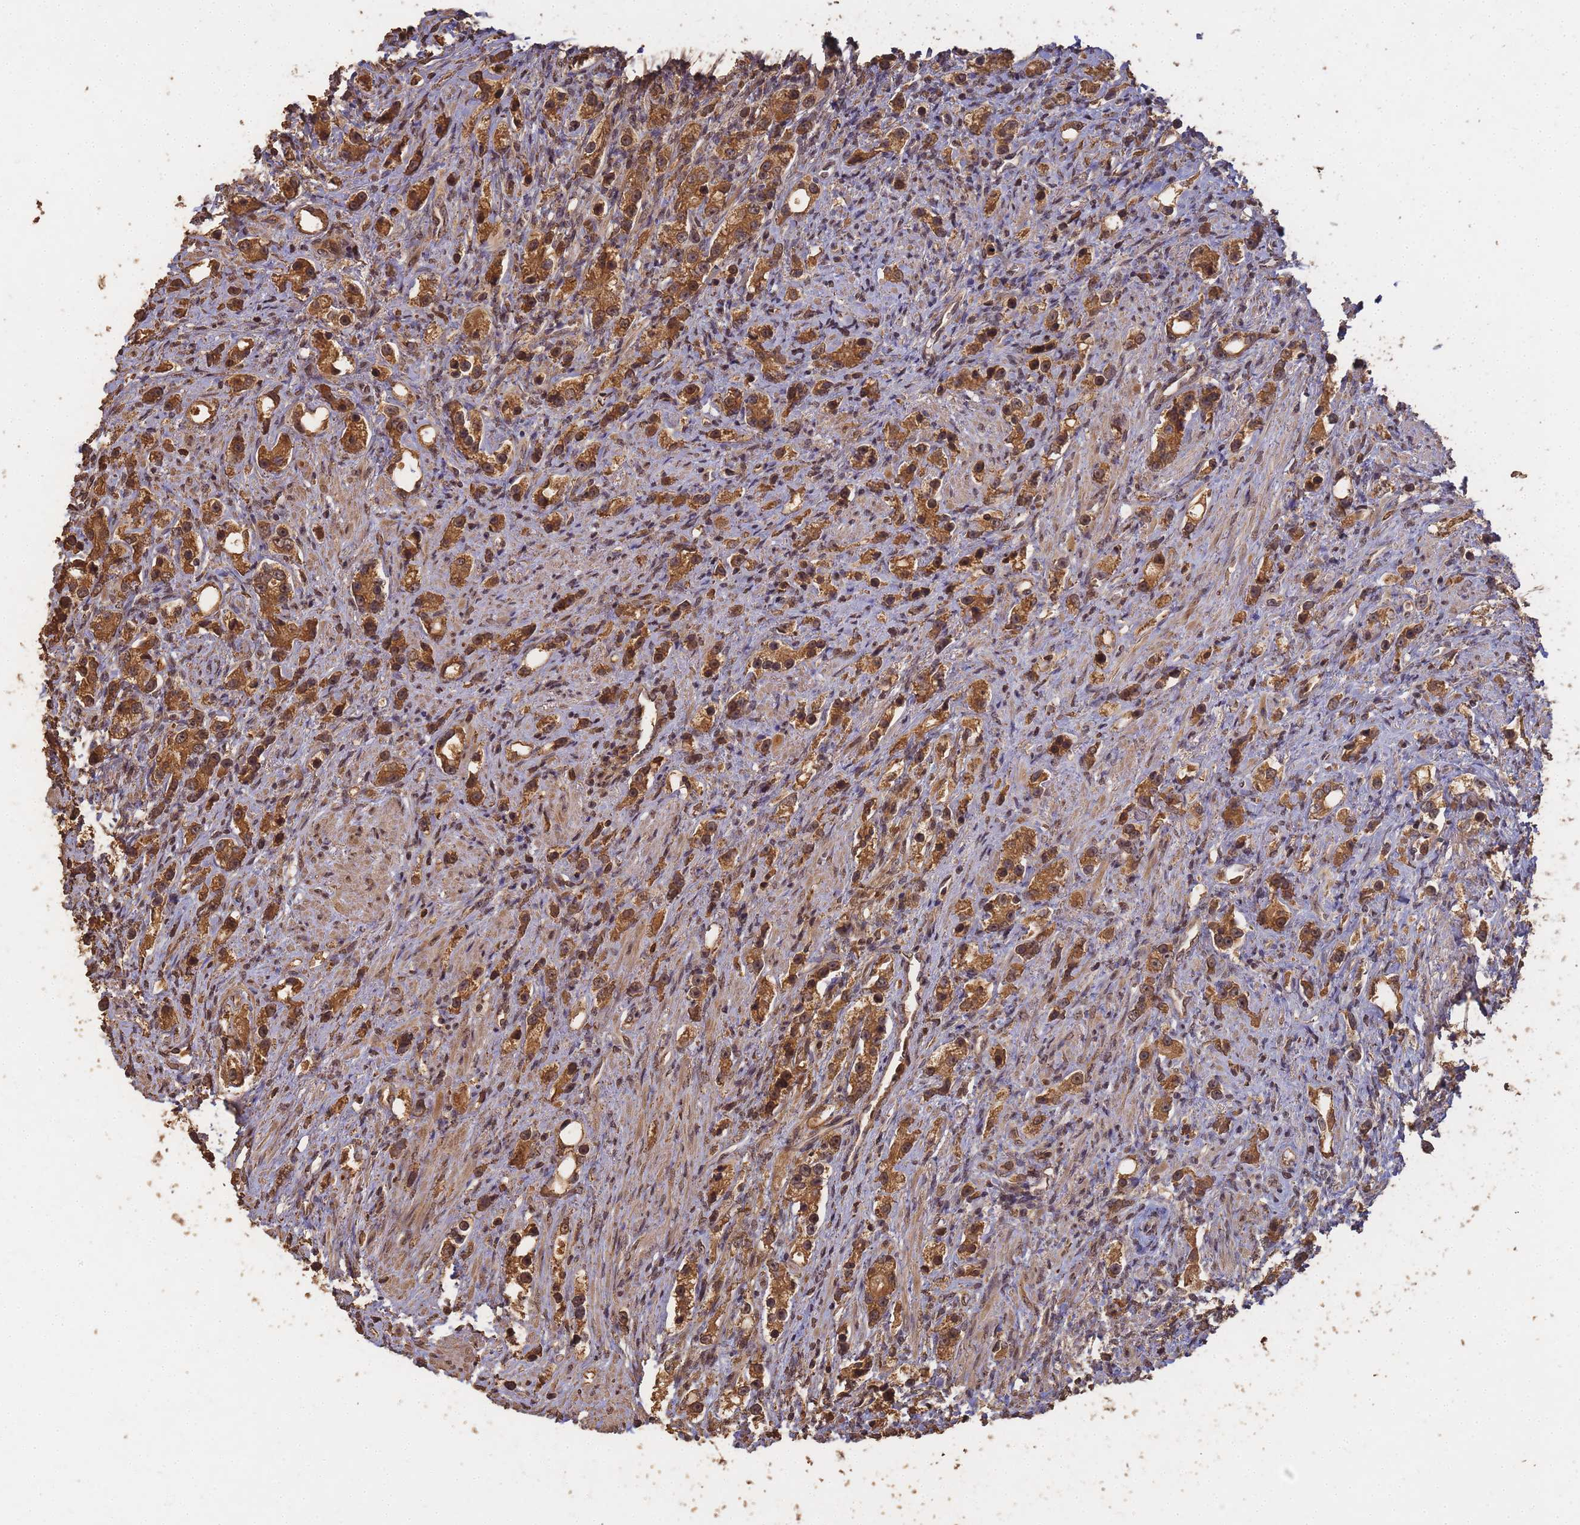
{"staining": {"intensity": "strong", "quantity": ">75%", "location": "cytoplasmic/membranous,nuclear"}, "tissue": "prostate cancer", "cell_type": "Tumor cells", "image_type": "cancer", "snomed": [{"axis": "morphology", "description": "Adenocarcinoma, High grade"}, {"axis": "topography", "description": "Prostate"}], "caption": "There is high levels of strong cytoplasmic/membranous and nuclear expression in tumor cells of prostate cancer, as demonstrated by immunohistochemical staining (brown color).", "gene": "ALKBH1", "patient": {"sex": "male", "age": 63}}